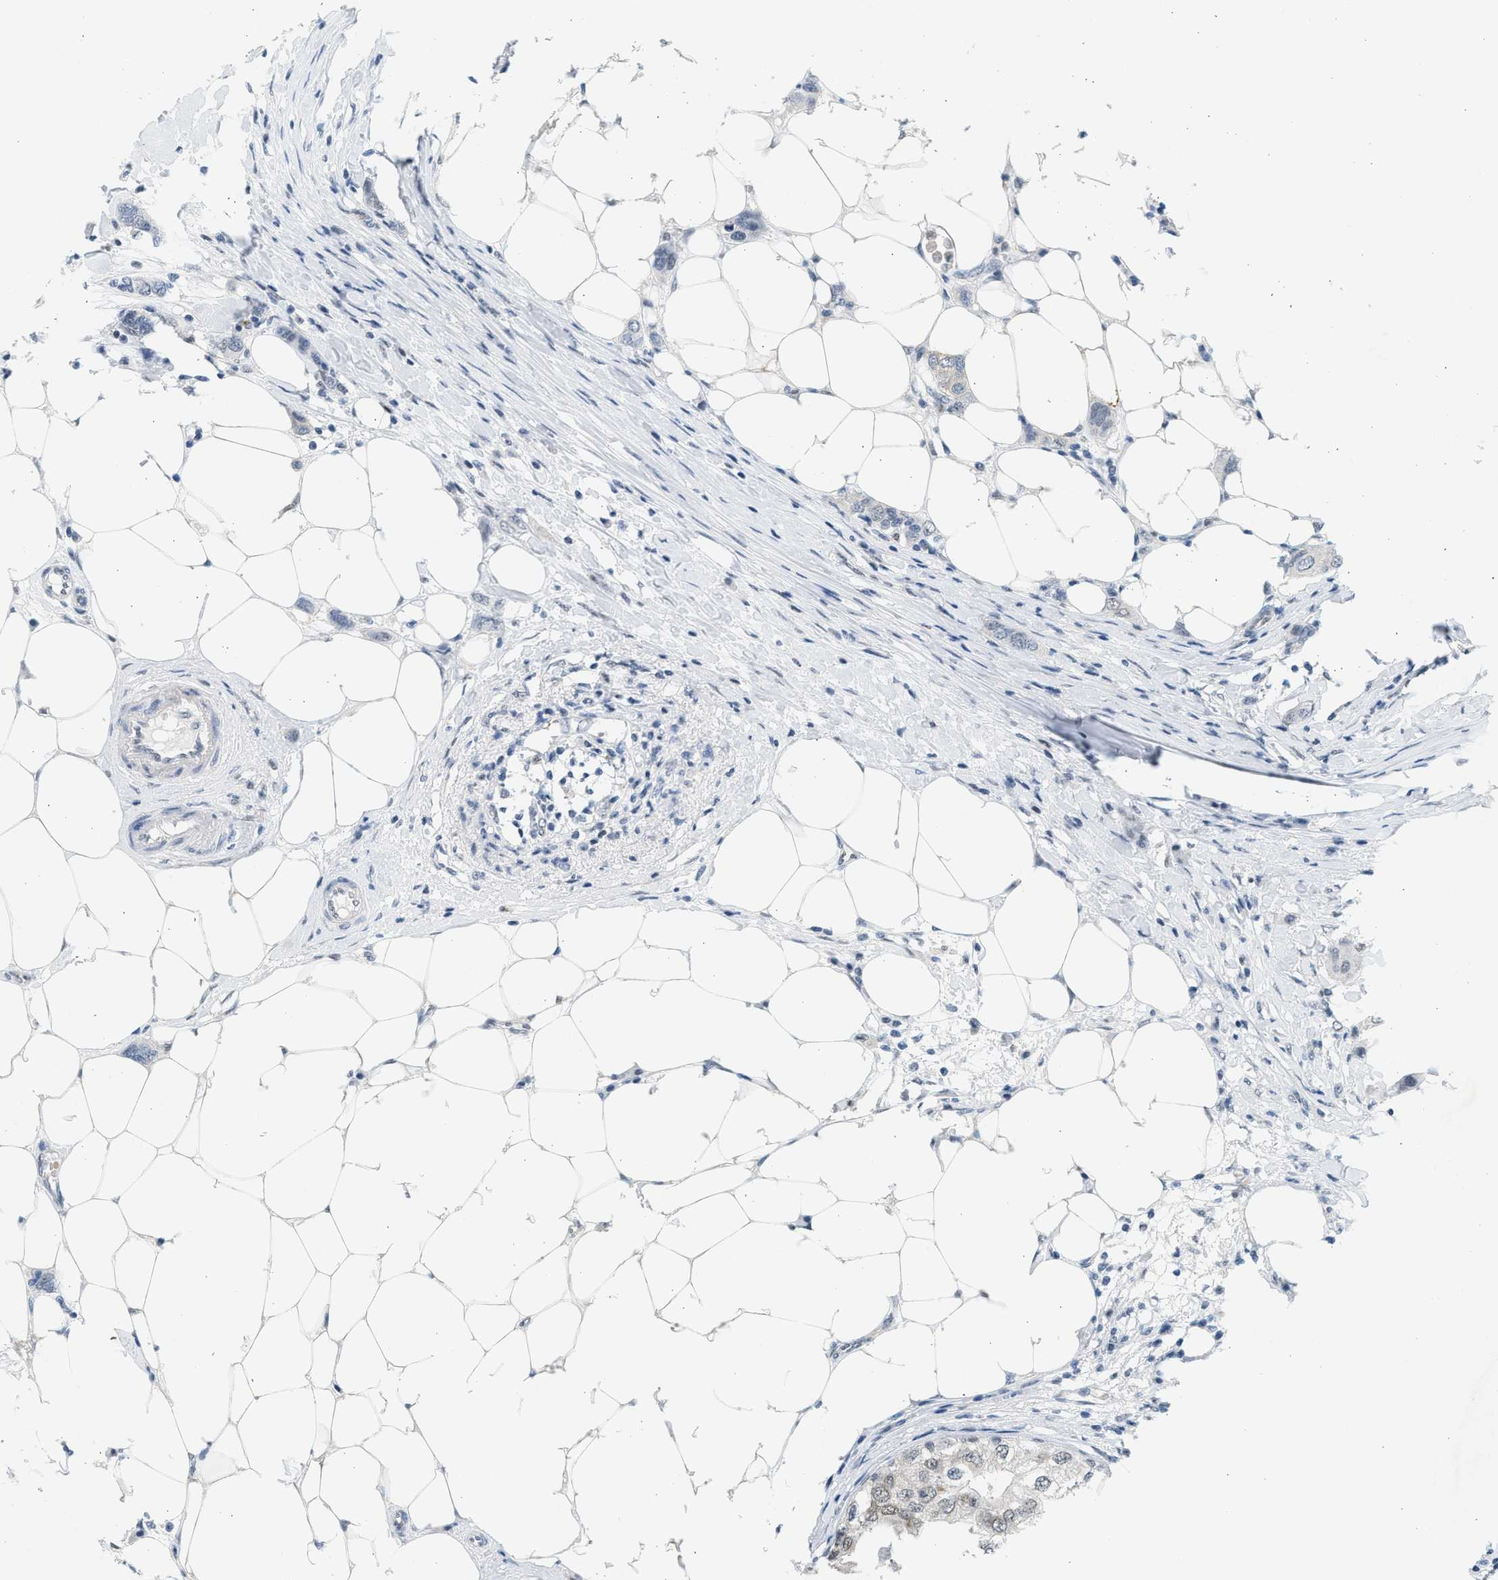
{"staining": {"intensity": "weak", "quantity": "<25%", "location": "nuclear"}, "tissue": "breast cancer", "cell_type": "Tumor cells", "image_type": "cancer", "snomed": [{"axis": "morphology", "description": "Duct carcinoma"}, {"axis": "topography", "description": "Breast"}], "caption": "DAB (3,3'-diaminobenzidine) immunohistochemical staining of human infiltrating ductal carcinoma (breast) exhibits no significant staining in tumor cells.", "gene": "HIPK1", "patient": {"sex": "female", "age": 50}}